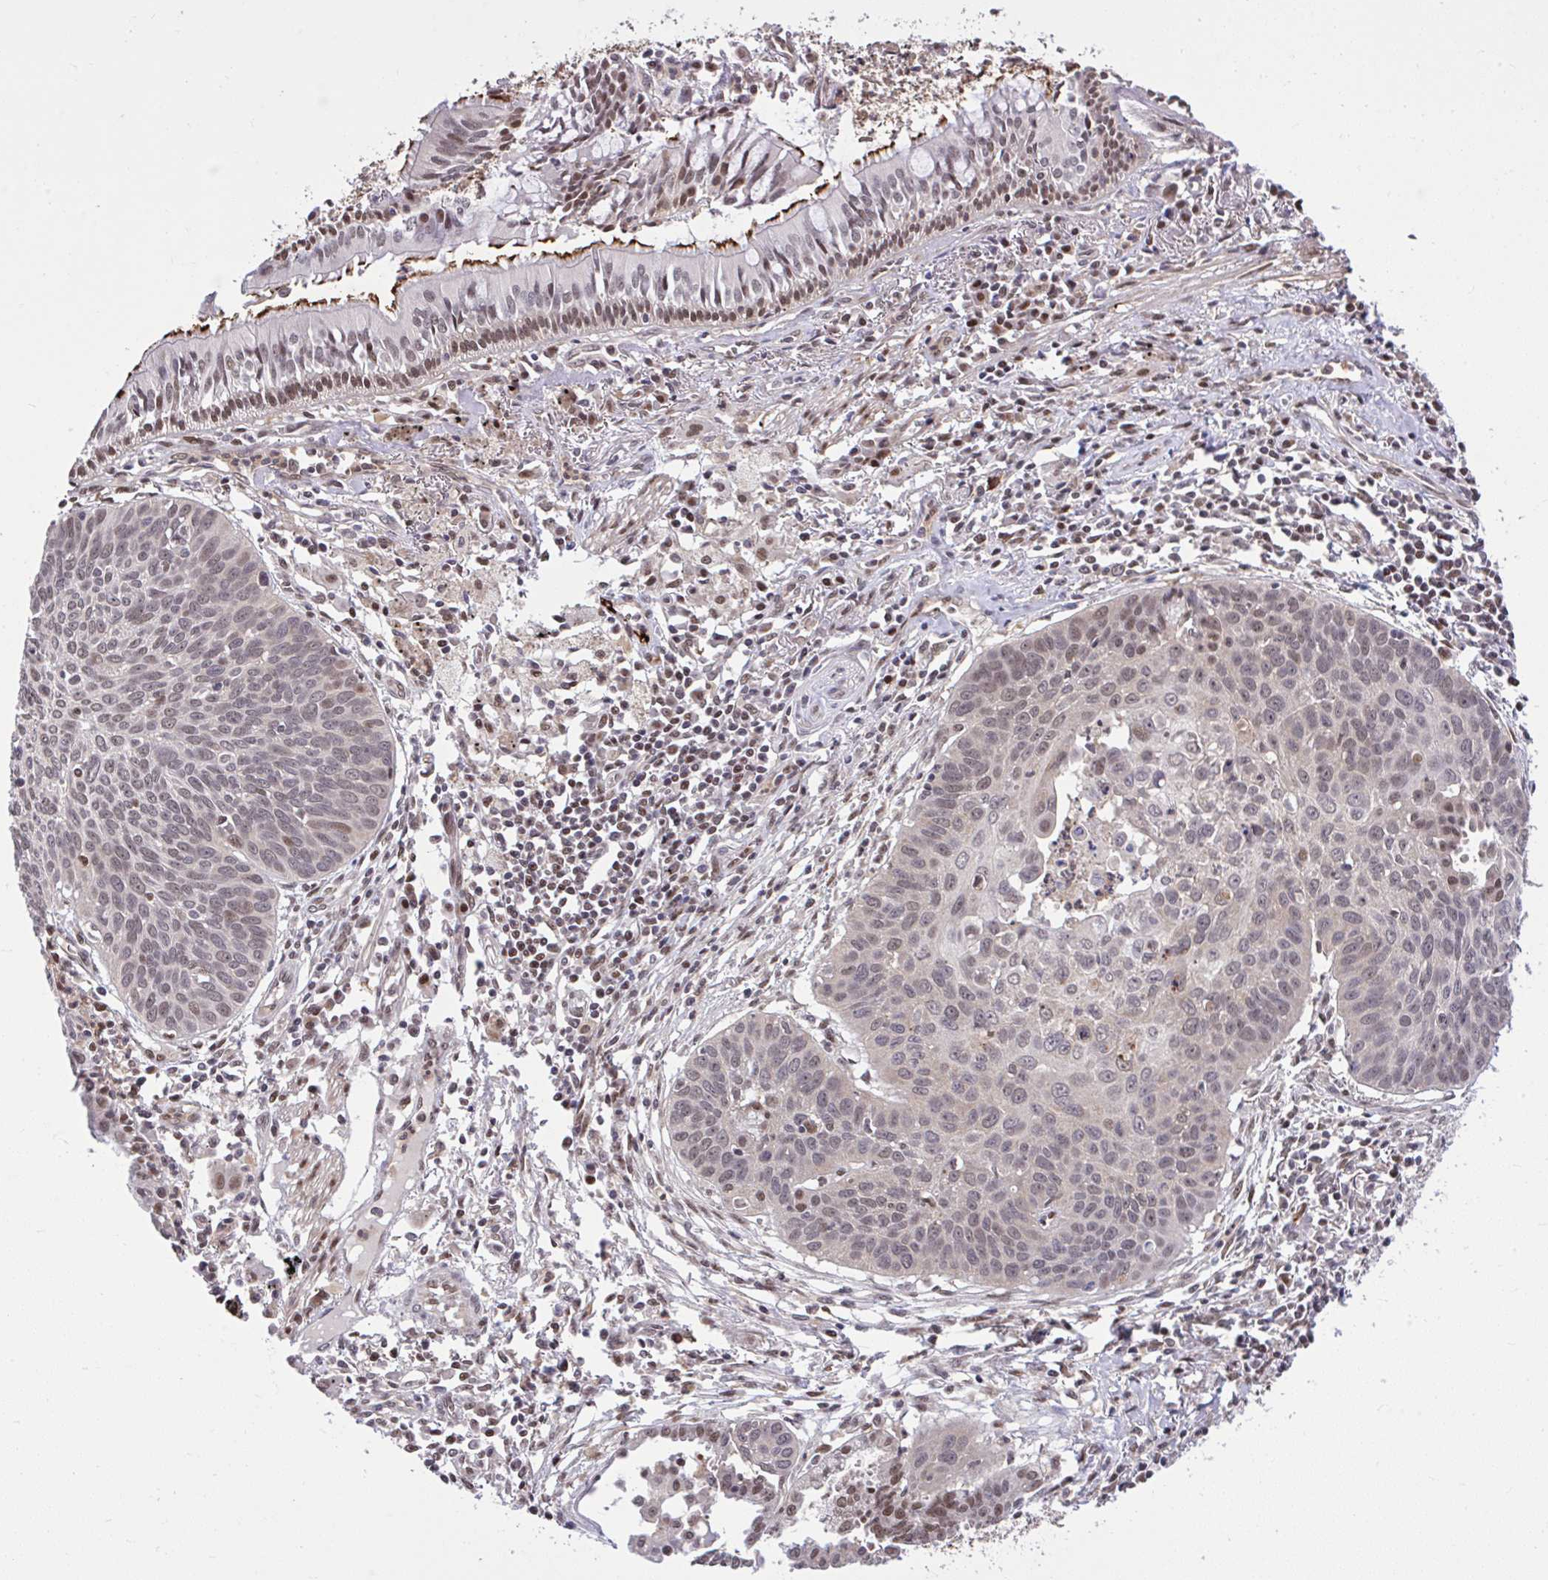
{"staining": {"intensity": "weak", "quantity": "25%-75%", "location": "nuclear"}, "tissue": "lung cancer", "cell_type": "Tumor cells", "image_type": "cancer", "snomed": [{"axis": "morphology", "description": "Squamous cell carcinoma, NOS"}, {"axis": "topography", "description": "Lung"}], "caption": "This micrograph reveals lung cancer (squamous cell carcinoma) stained with immunohistochemistry to label a protein in brown. The nuclear of tumor cells show weak positivity for the protein. Nuclei are counter-stained blue.", "gene": "GLIS3", "patient": {"sex": "male", "age": 71}}